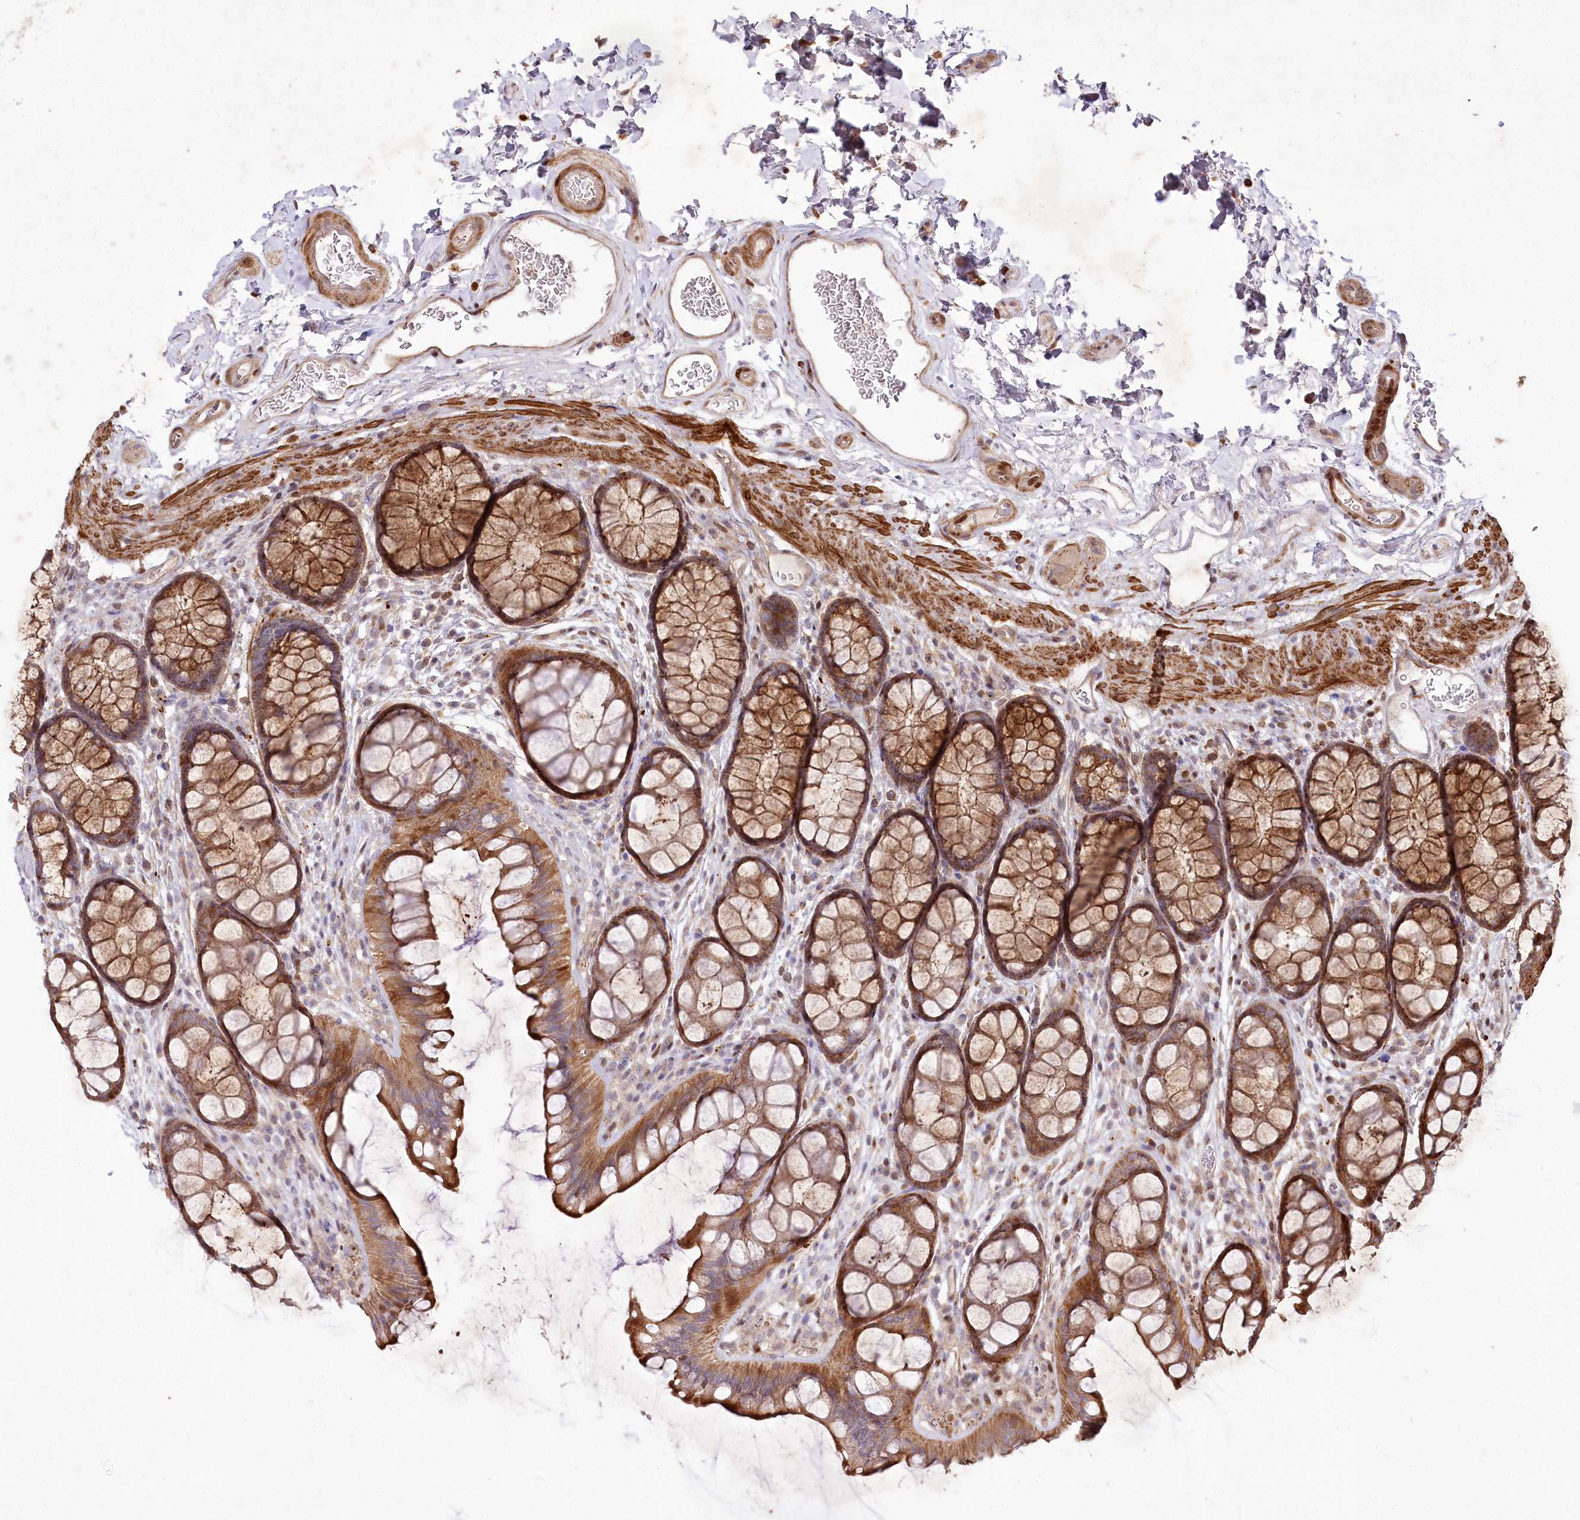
{"staining": {"intensity": "moderate", "quantity": ">75%", "location": "cytoplasmic/membranous"}, "tissue": "colon", "cell_type": "Endothelial cells", "image_type": "normal", "snomed": [{"axis": "morphology", "description": "Normal tissue, NOS"}, {"axis": "topography", "description": "Colon"}], "caption": "DAB (3,3'-diaminobenzidine) immunohistochemical staining of benign human colon demonstrates moderate cytoplasmic/membranous protein staining in about >75% of endothelial cells.", "gene": "PSTK", "patient": {"sex": "female", "age": 82}}